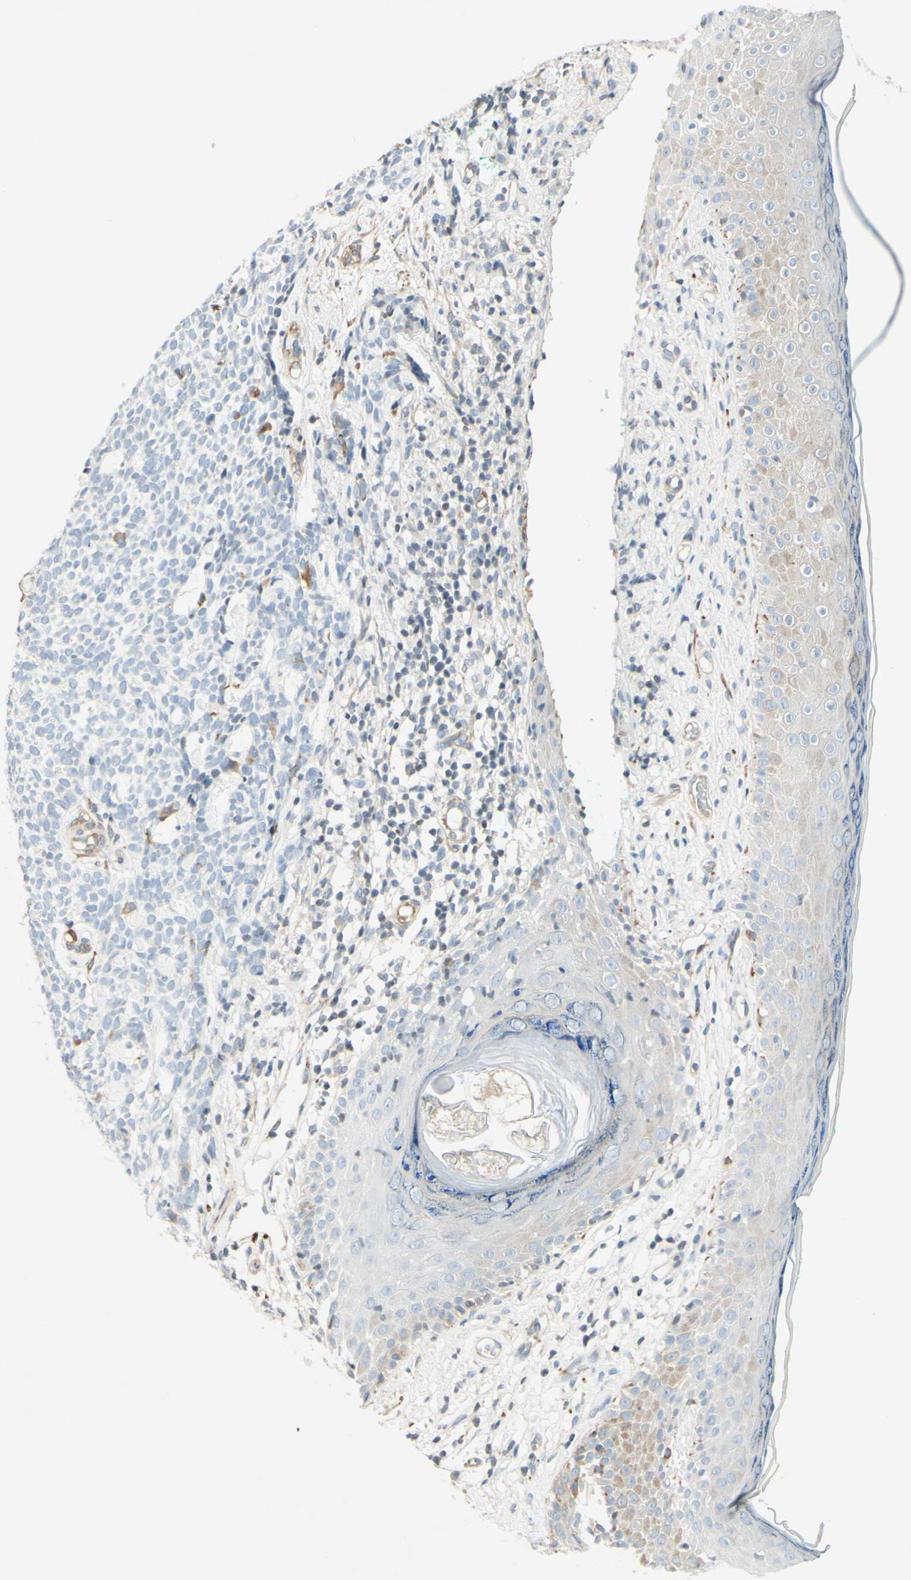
{"staining": {"intensity": "negative", "quantity": "none", "location": "none"}, "tissue": "skin cancer", "cell_type": "Tumor cells", "image_type": "cancer", "snomed": [{"axis": "morphology", "description": "Basal cell carcinoma"}, {"axis": "topography", "description": "Skin"}], "caption": "Immunohistochemistry (IHC) photomicrograph of neoplastic tissue: skin cancer (basal cell carcinoma) stained with DAB shows no significant protein staining in tumor cells.", "gene": "MAP1B", "patient": {"sex": "female", "age": 84}}